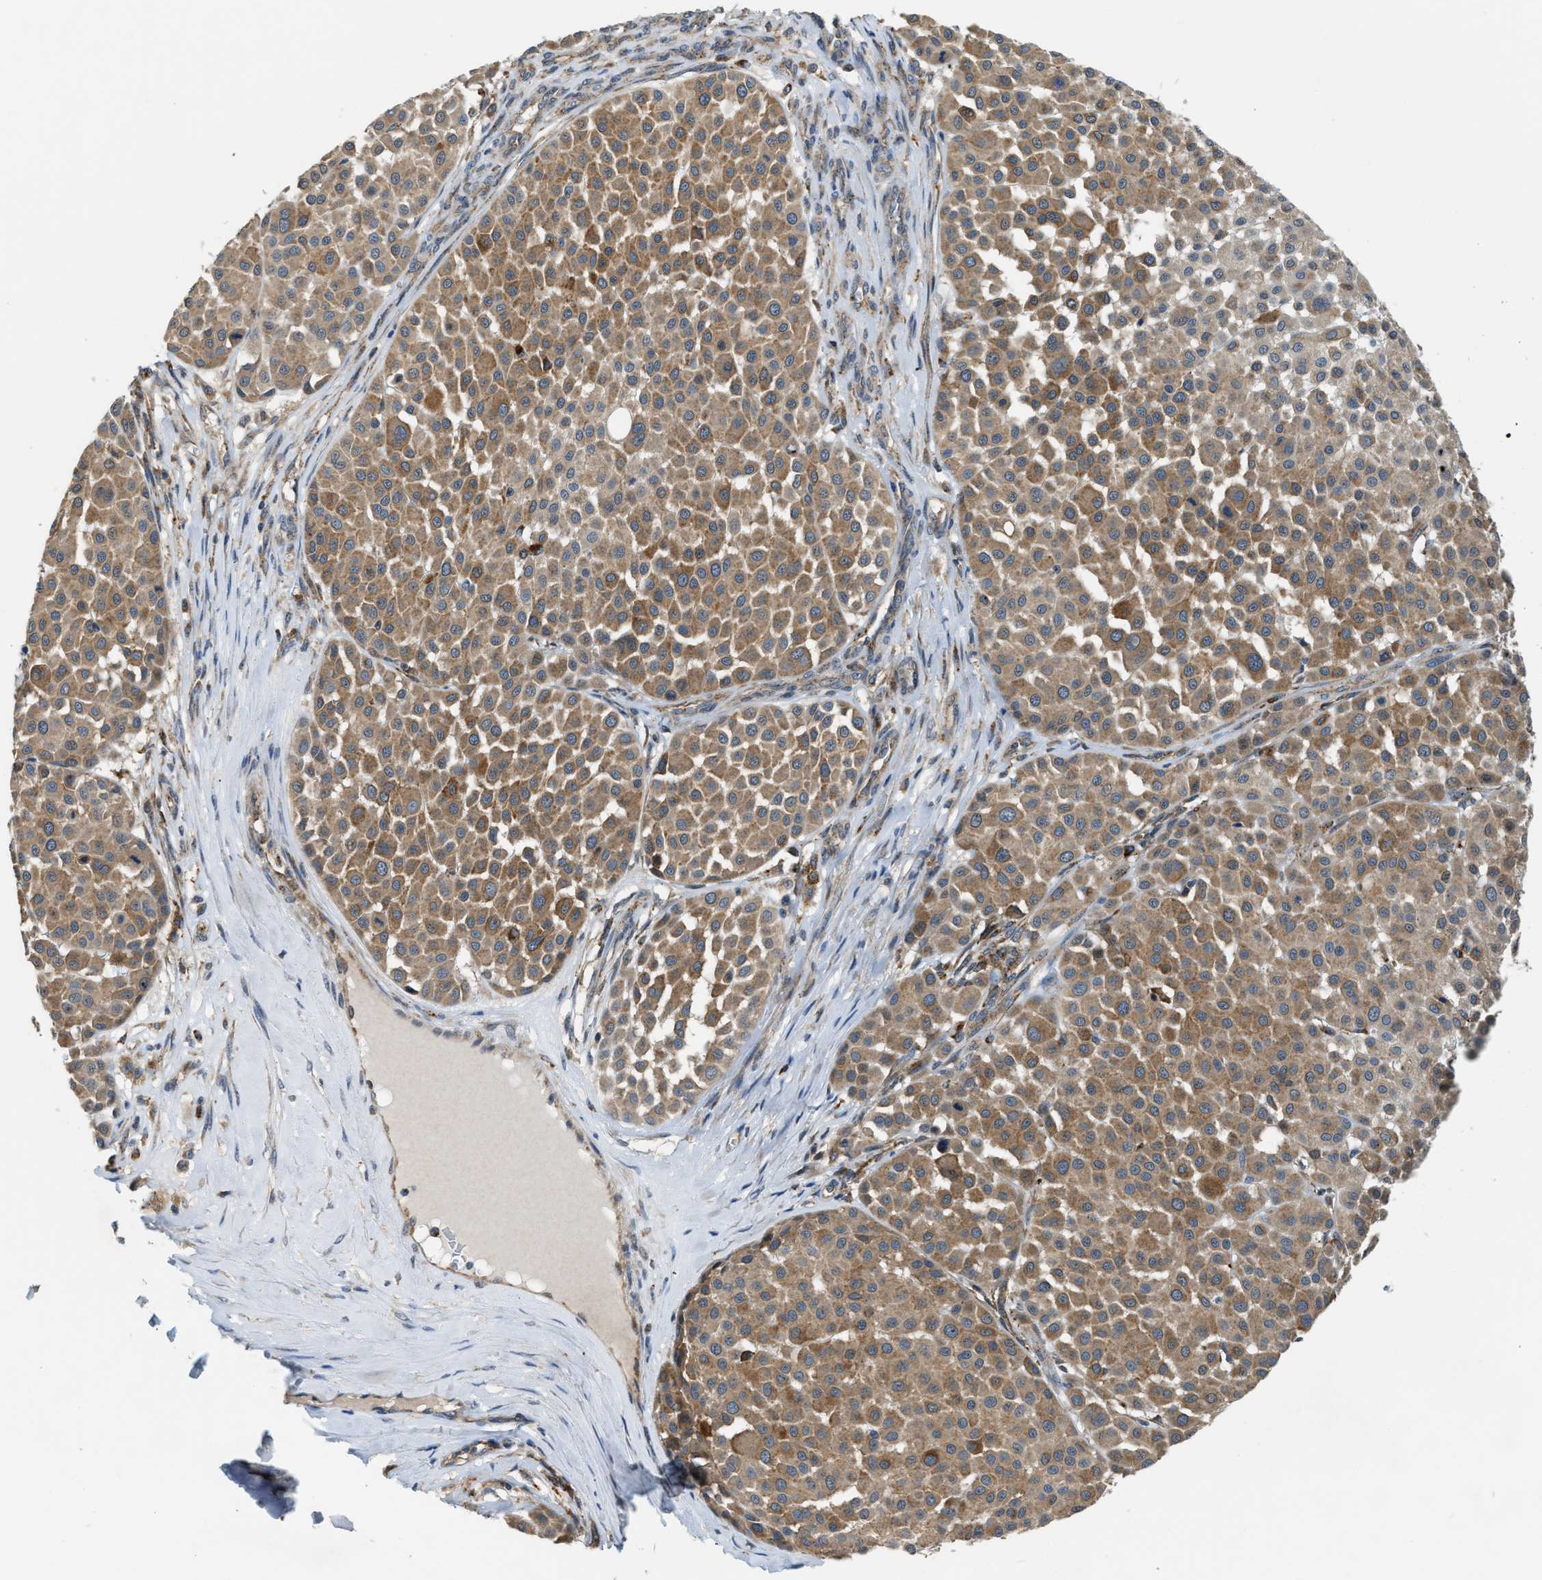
{"staining": {"intensity": "moderate", "quantity": ">75%", "location": "cytoplasmic/membranous"}, "tissue": "melanoma", "cell_type": "Tumor cells", "image_type": "cancer", "snomed": [{"axis": "morphology", "description": "Malignant melanoma, Metastatic site"}, {"axis": "topography", "description": "Soft tissue"}], "caption": "Melanoma stained with a brown dye shows moderate cytoplasmic/membranous positive positivity in about >75% of tumor cells.", "gene": "STARD3NL", "patient": {"sex": "male", "age": 41}}